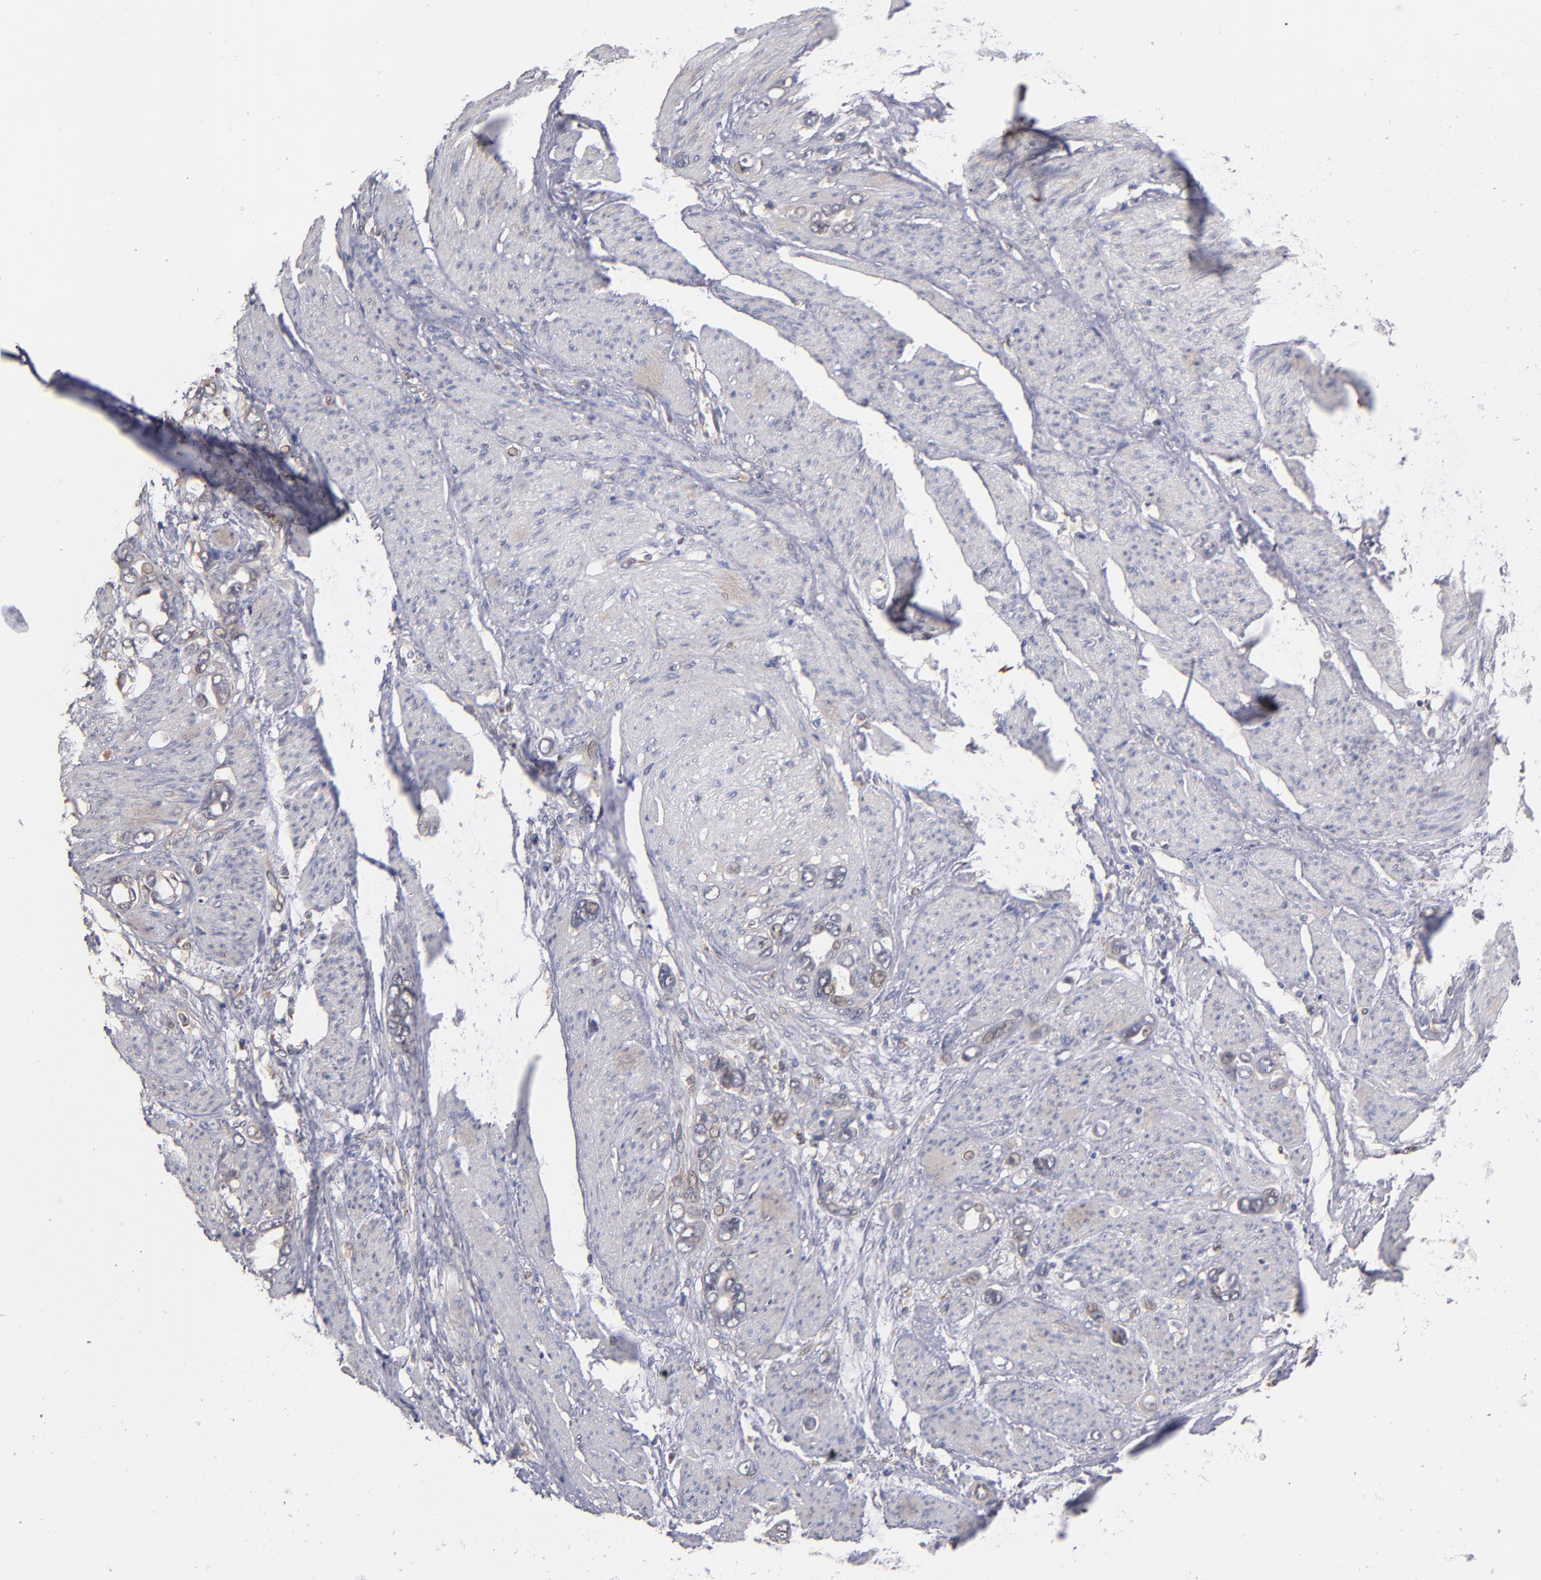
{"staining": {"intensity": "weak", "quantity": "25%-75%", "location": "cytoplasmic/membranous"}, "tissue": "stomach cancer", "cell_type": "Tumor cells", "image_type": "cancer", "snomed": [{"axis": "morphology", "description": "Adenocarcinoma, NOS"}, {"axis": "topography", "description": "Stomach"}], "caption": "Stomach cancer (adenocarcinoma) stained with a brown dye displays weak cytoplasmic/membranous positive staining in about 25%-75% of tumor cells.", "gene": "GMFG", "patient": {"sex": "male", "age": 78}}